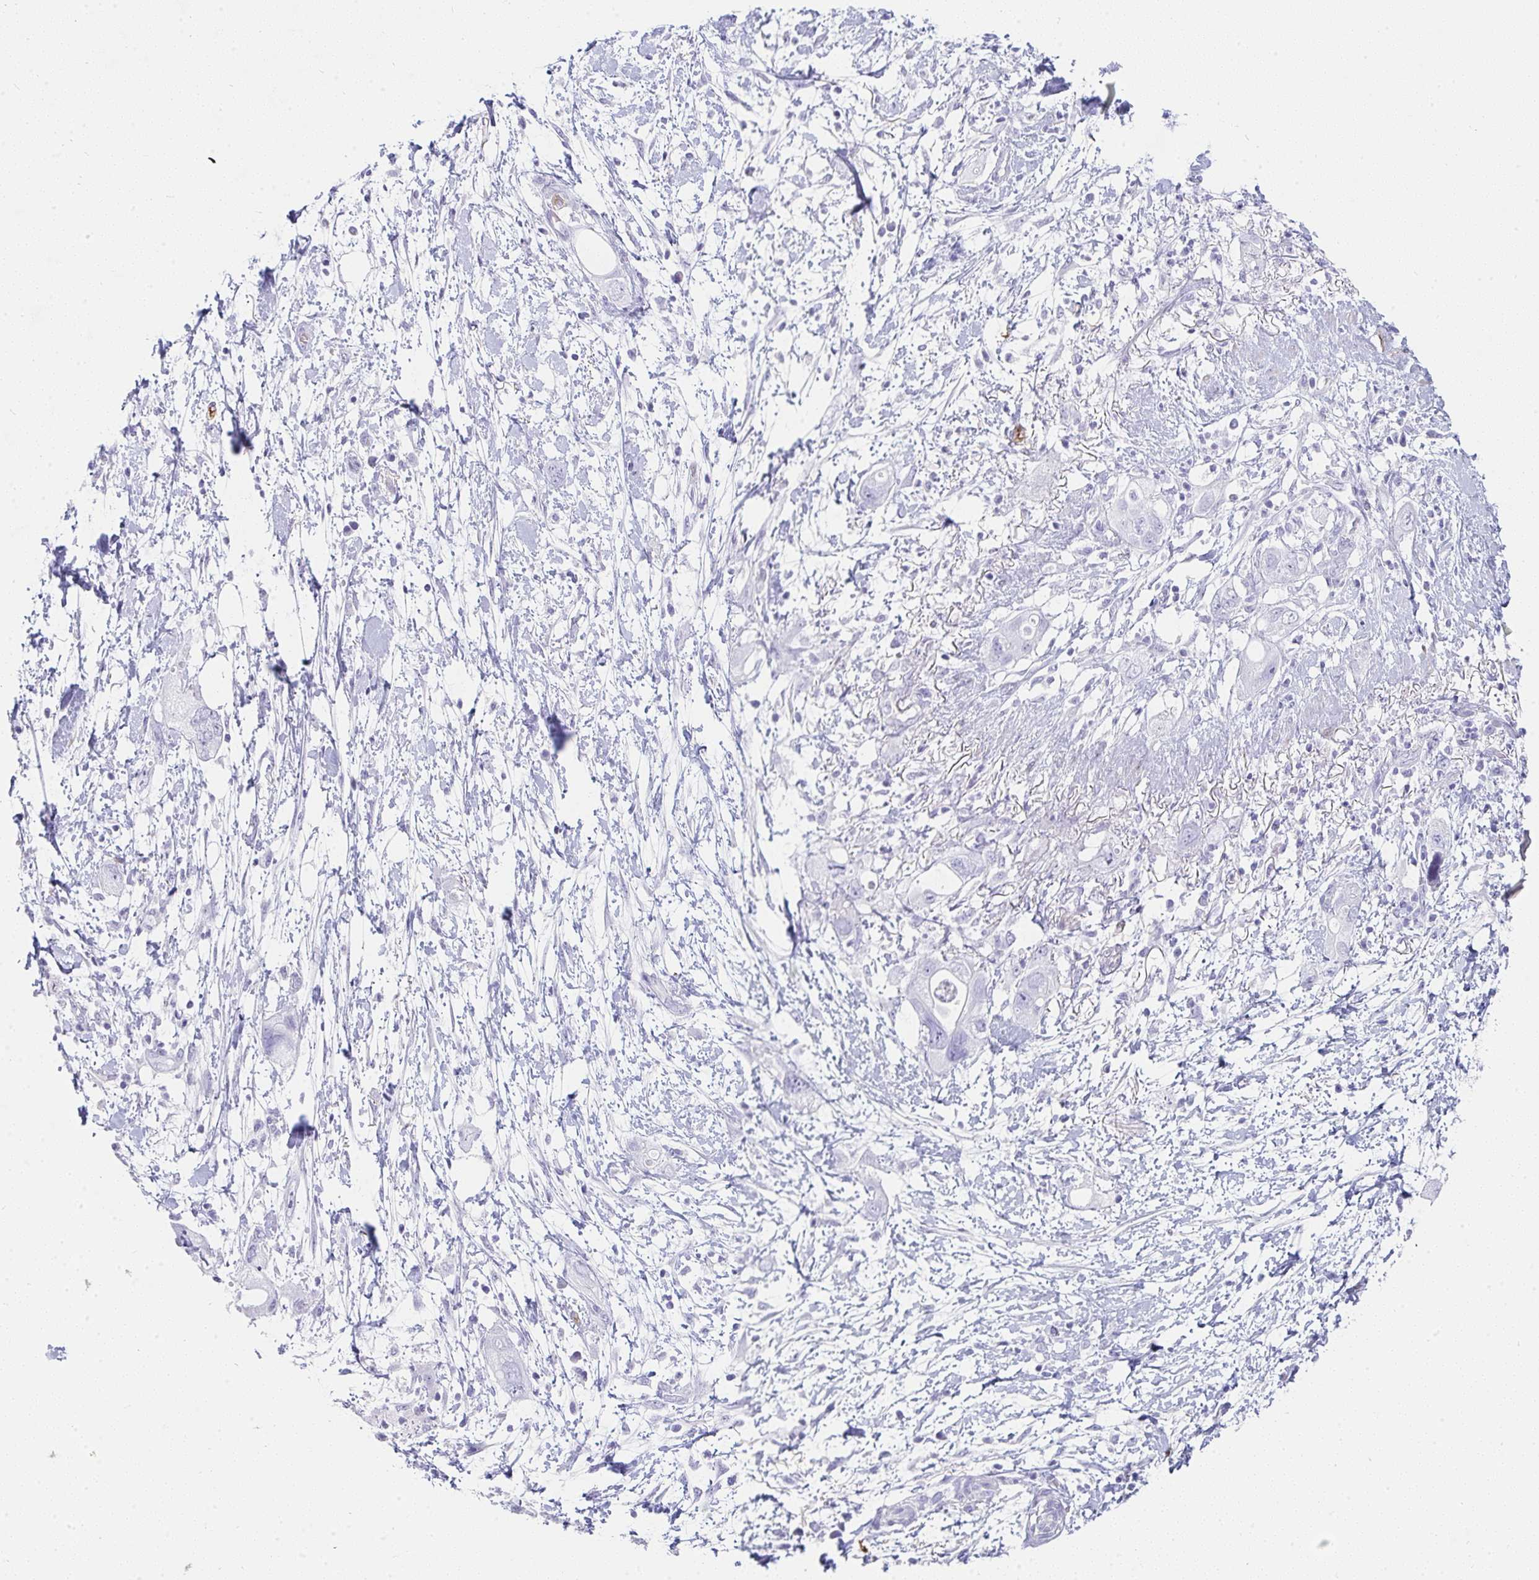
{"staining": {"intensity": "negative", "quantity": "none", "location": "none"}, "tissue": "pancreatic cancer", "cell_type": "Tumor cells", "image_type": "cancer", "snomed": [{"axis": "morphology", "description": "Adenocarcinoma, NOS"}, {"axis": "topography", "description": "Pancreas"}], "caption": "DAB immunohistochemical staining of pancreatic cancer (adenocarcinoma) shows no significant positivity in tumor cells.", "gene": "PRND", "patient": {"sex": "female", "age": 72}}